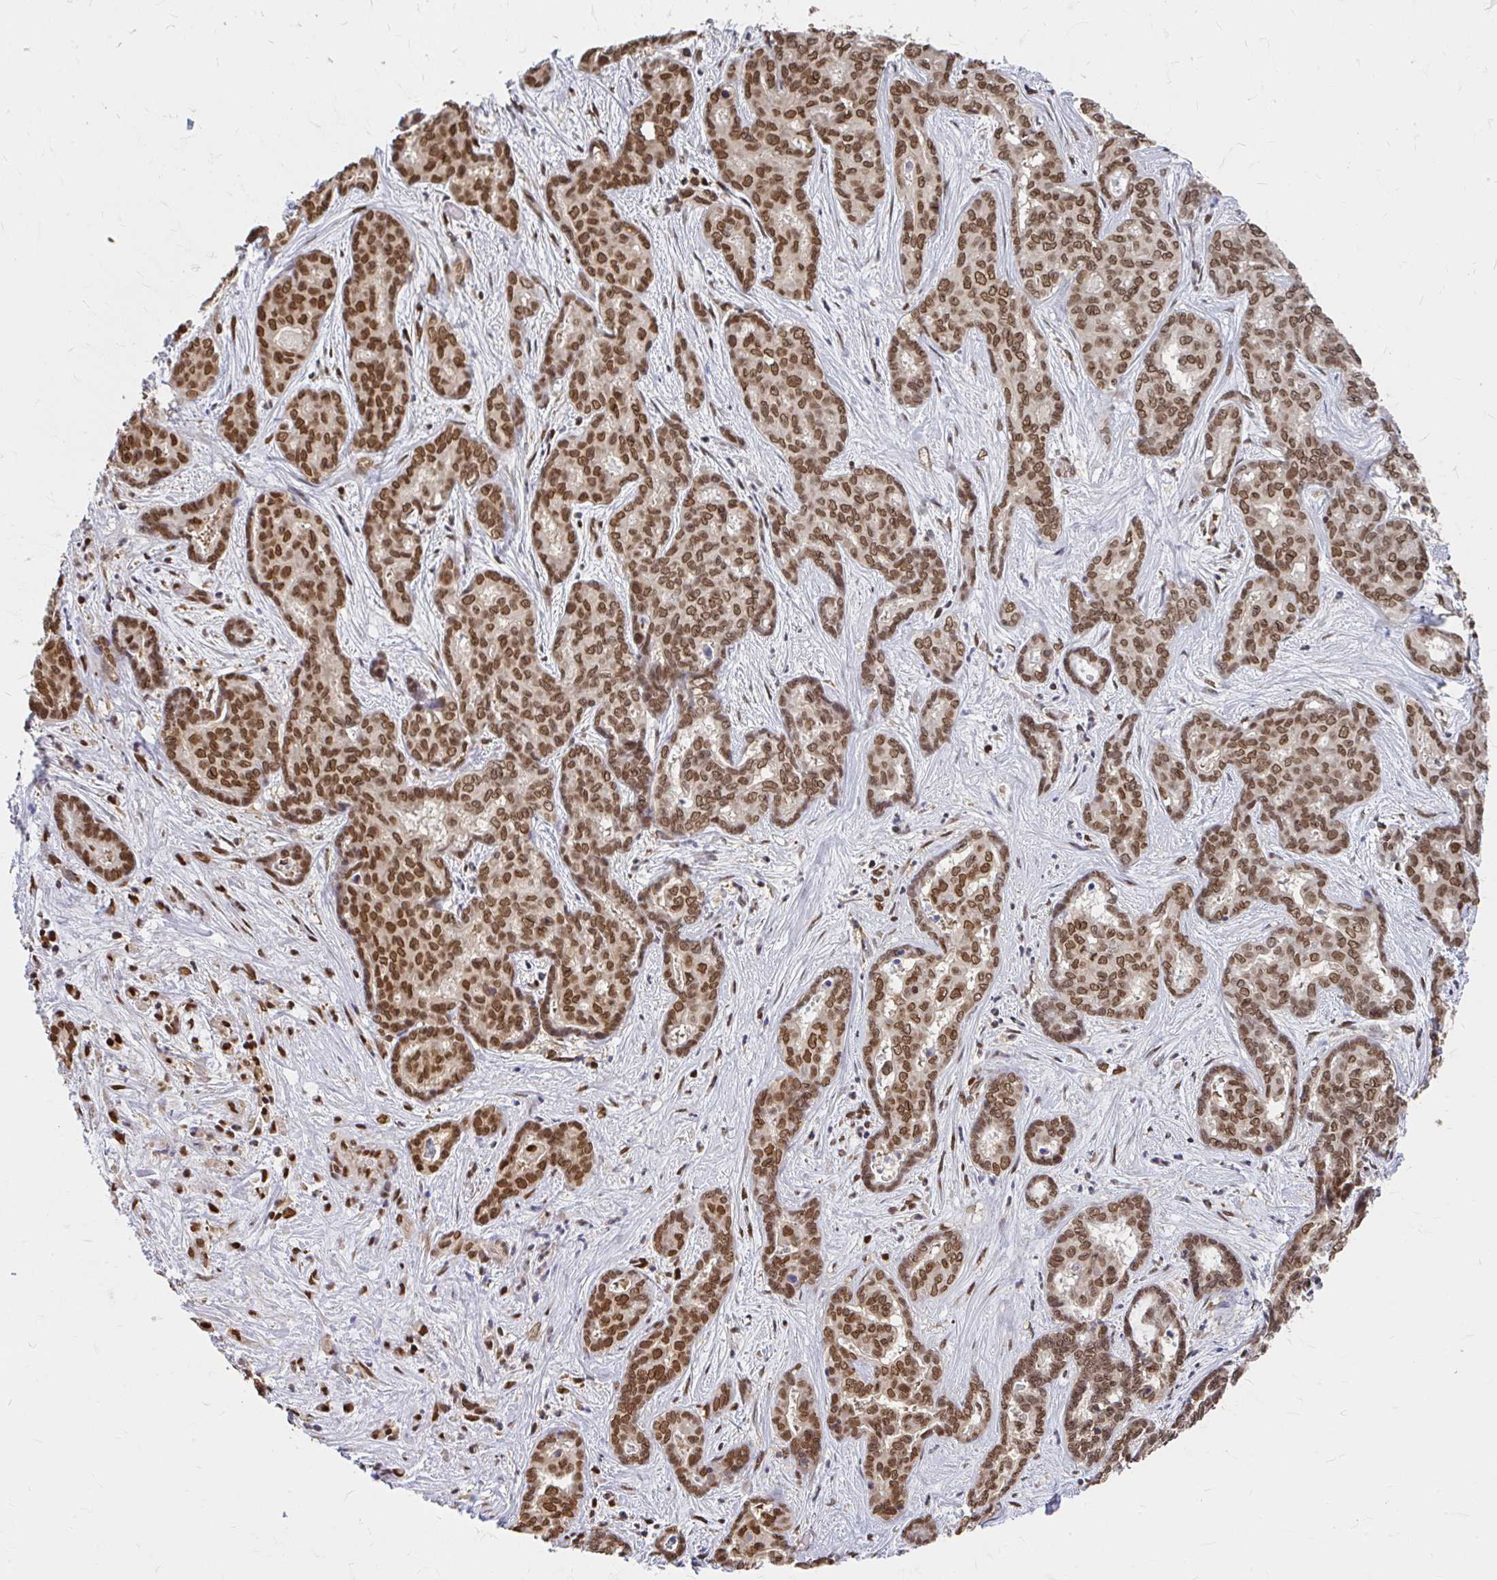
{"staining": {"intensity": "moderate", "quantity": ">75%", "location": "cytoplasmic/membranous,nuclear"}, "tissue": "liver cancer", "cell_type": "Tumor cells", "image_type": "cancer", "snomed": [{"axis": "morphology", "description": "Cholangiocarcinoma"}, {"axis": "topography", "description": "Liver"}], "caption": "Moderate cytoplasmic/membranous and nuclear protein expression is seen in about >75% of tumor cells in liver cancer.", "gene": "XPO1", "patient": {"sex": "female", "age": 64}}